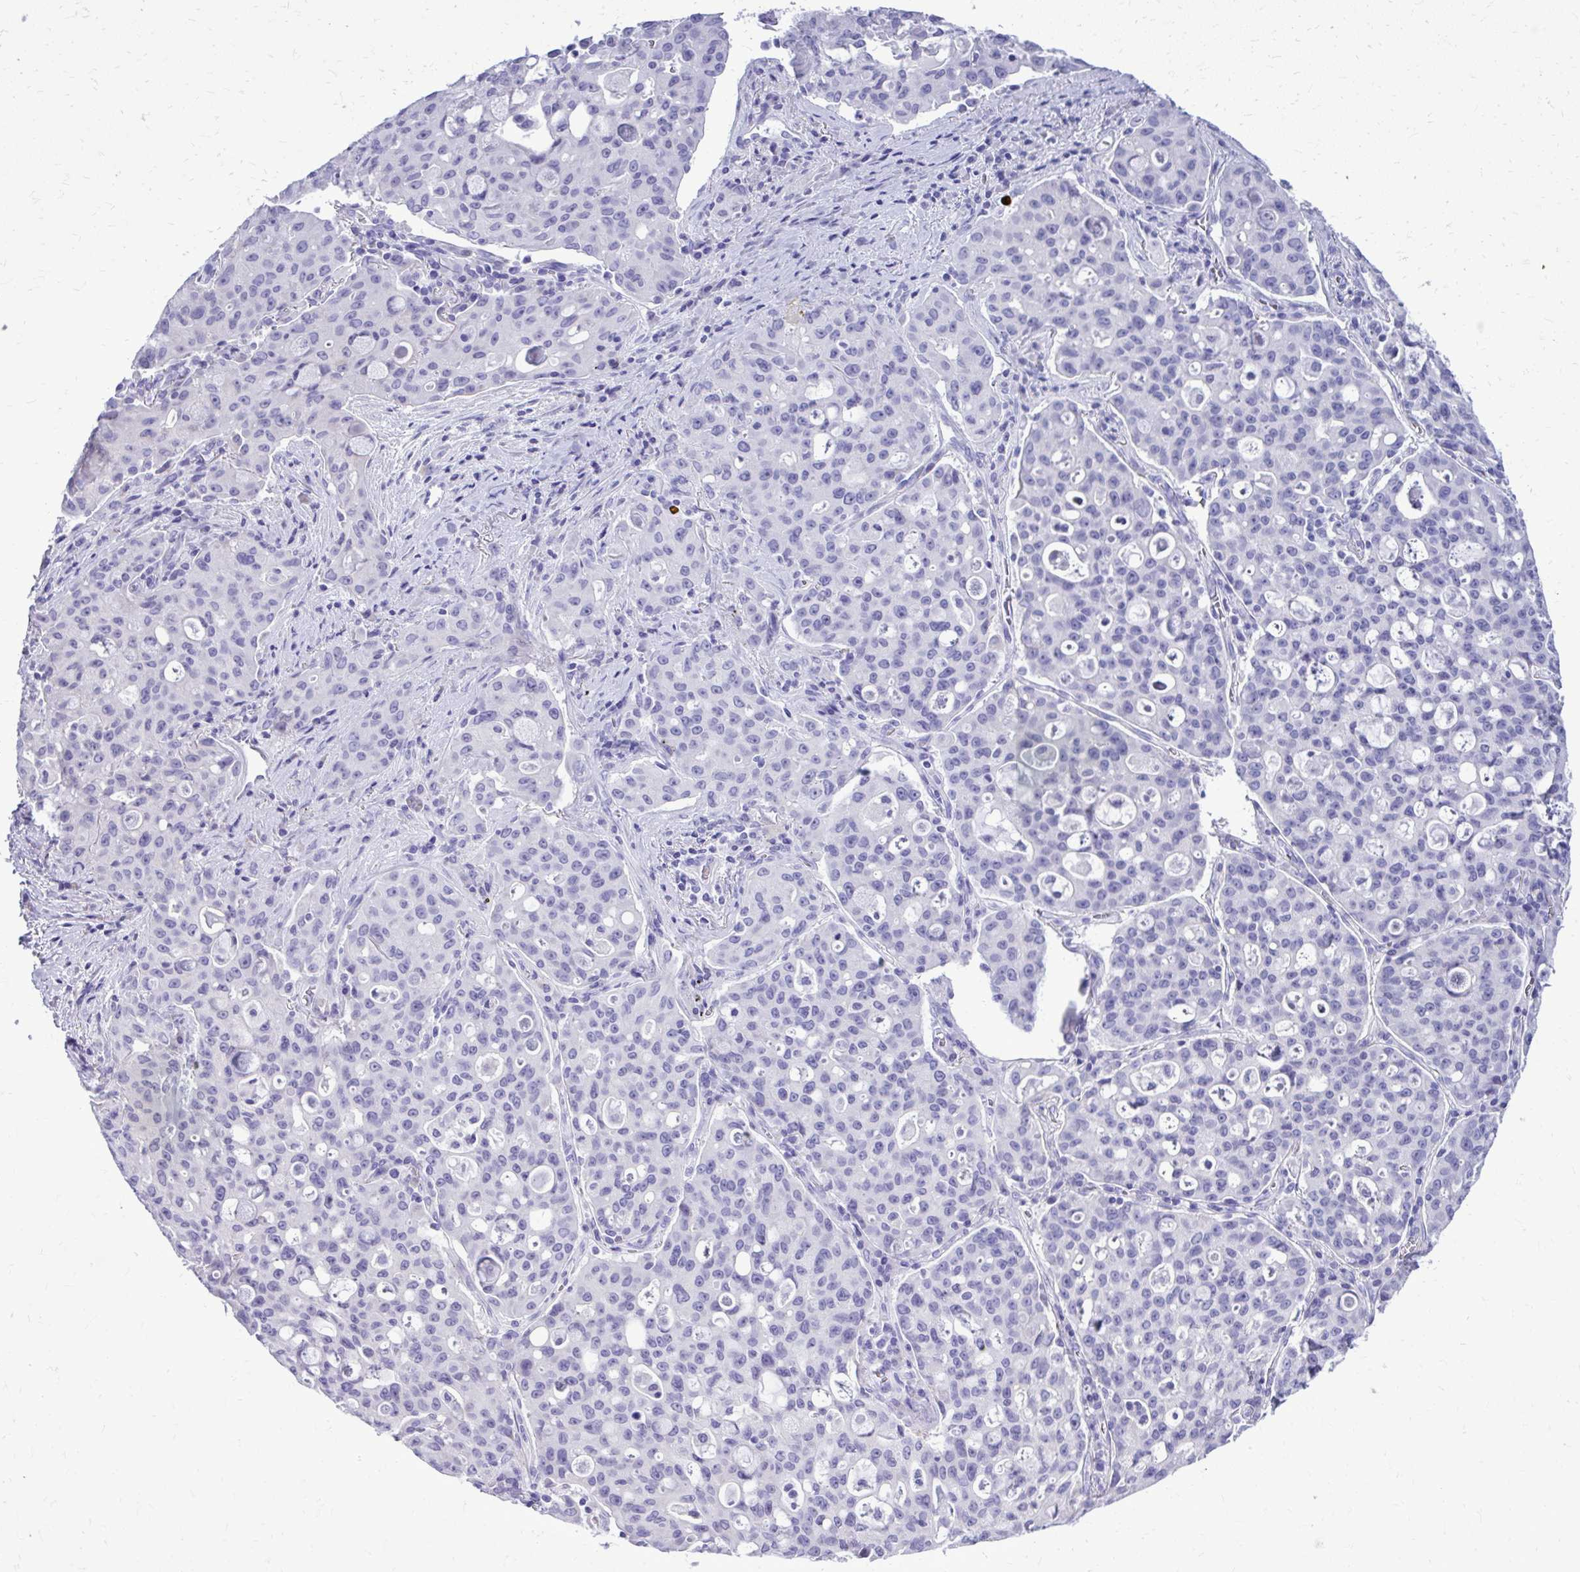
{"staining": {"intensity": "negative", "quantity": "none", "location": "none"}, "tissue": "lung cancer", "cell_type": "Tumor cells", "image_type": "cancer", "snomed": [{"axis": "morphology", "description": "Adenocarcinoma, NOS"}, {"axis": "topography", "description": "Lung"}], "caption": "Immunohistochemistry (IHC) of lung cancer demonstrates no expression in tumor cells. (Stains: DAB (3,3'-diaminobenzidine) immunohistochemistry (IHC) with hematoxylin counter stain, Microscopy: brightfield microscopy at high magnification).", "gene": "BCL6B", "patient": {"sex": "female", "age": 44}}